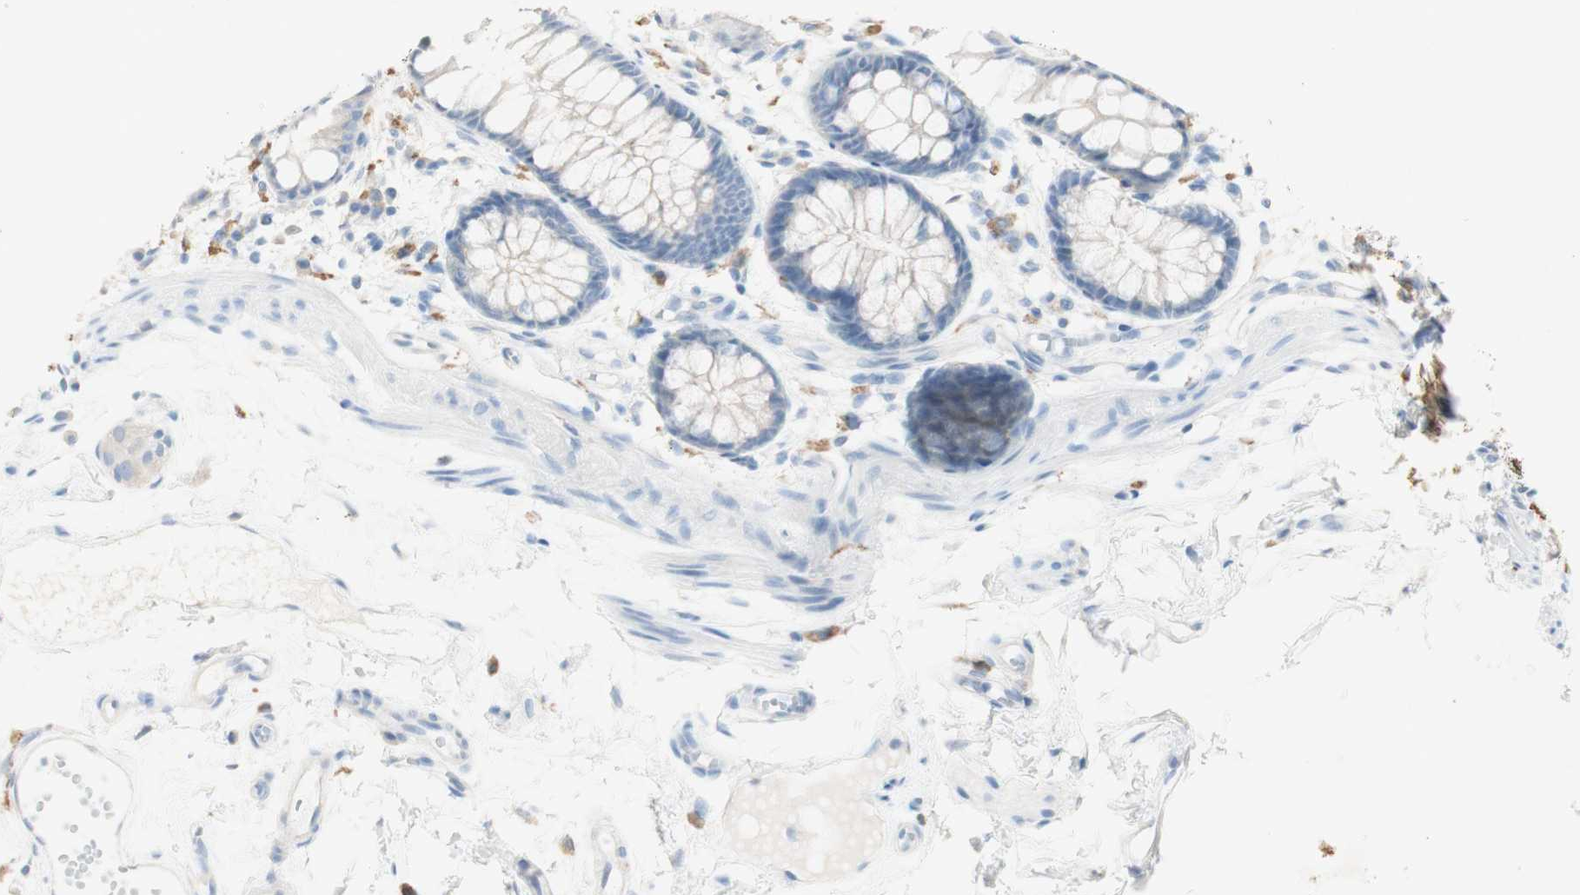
{"staining": {"intensity": "negative", "quantity": "none", "location": "none"}, "tissue": "rectum", "cell_type": "Glandular cells", "image_type": "normal", "snomed": [{"axis": "morphology", "description": "Normal tissue, NOS"}, {"axis": "topography", "description": "Rectum"}], "caption": "The histopathology image displays no significant staining in glandular cells of rectum. (Stains: DAB (3,3'-diaminobenzidine) immunohistochemistry with hematoxylin counter stain, Microscopy: brightfield microscopy at high magnification).", "gene": "ART3", "patient": {"sex": "female", "age": 66}}